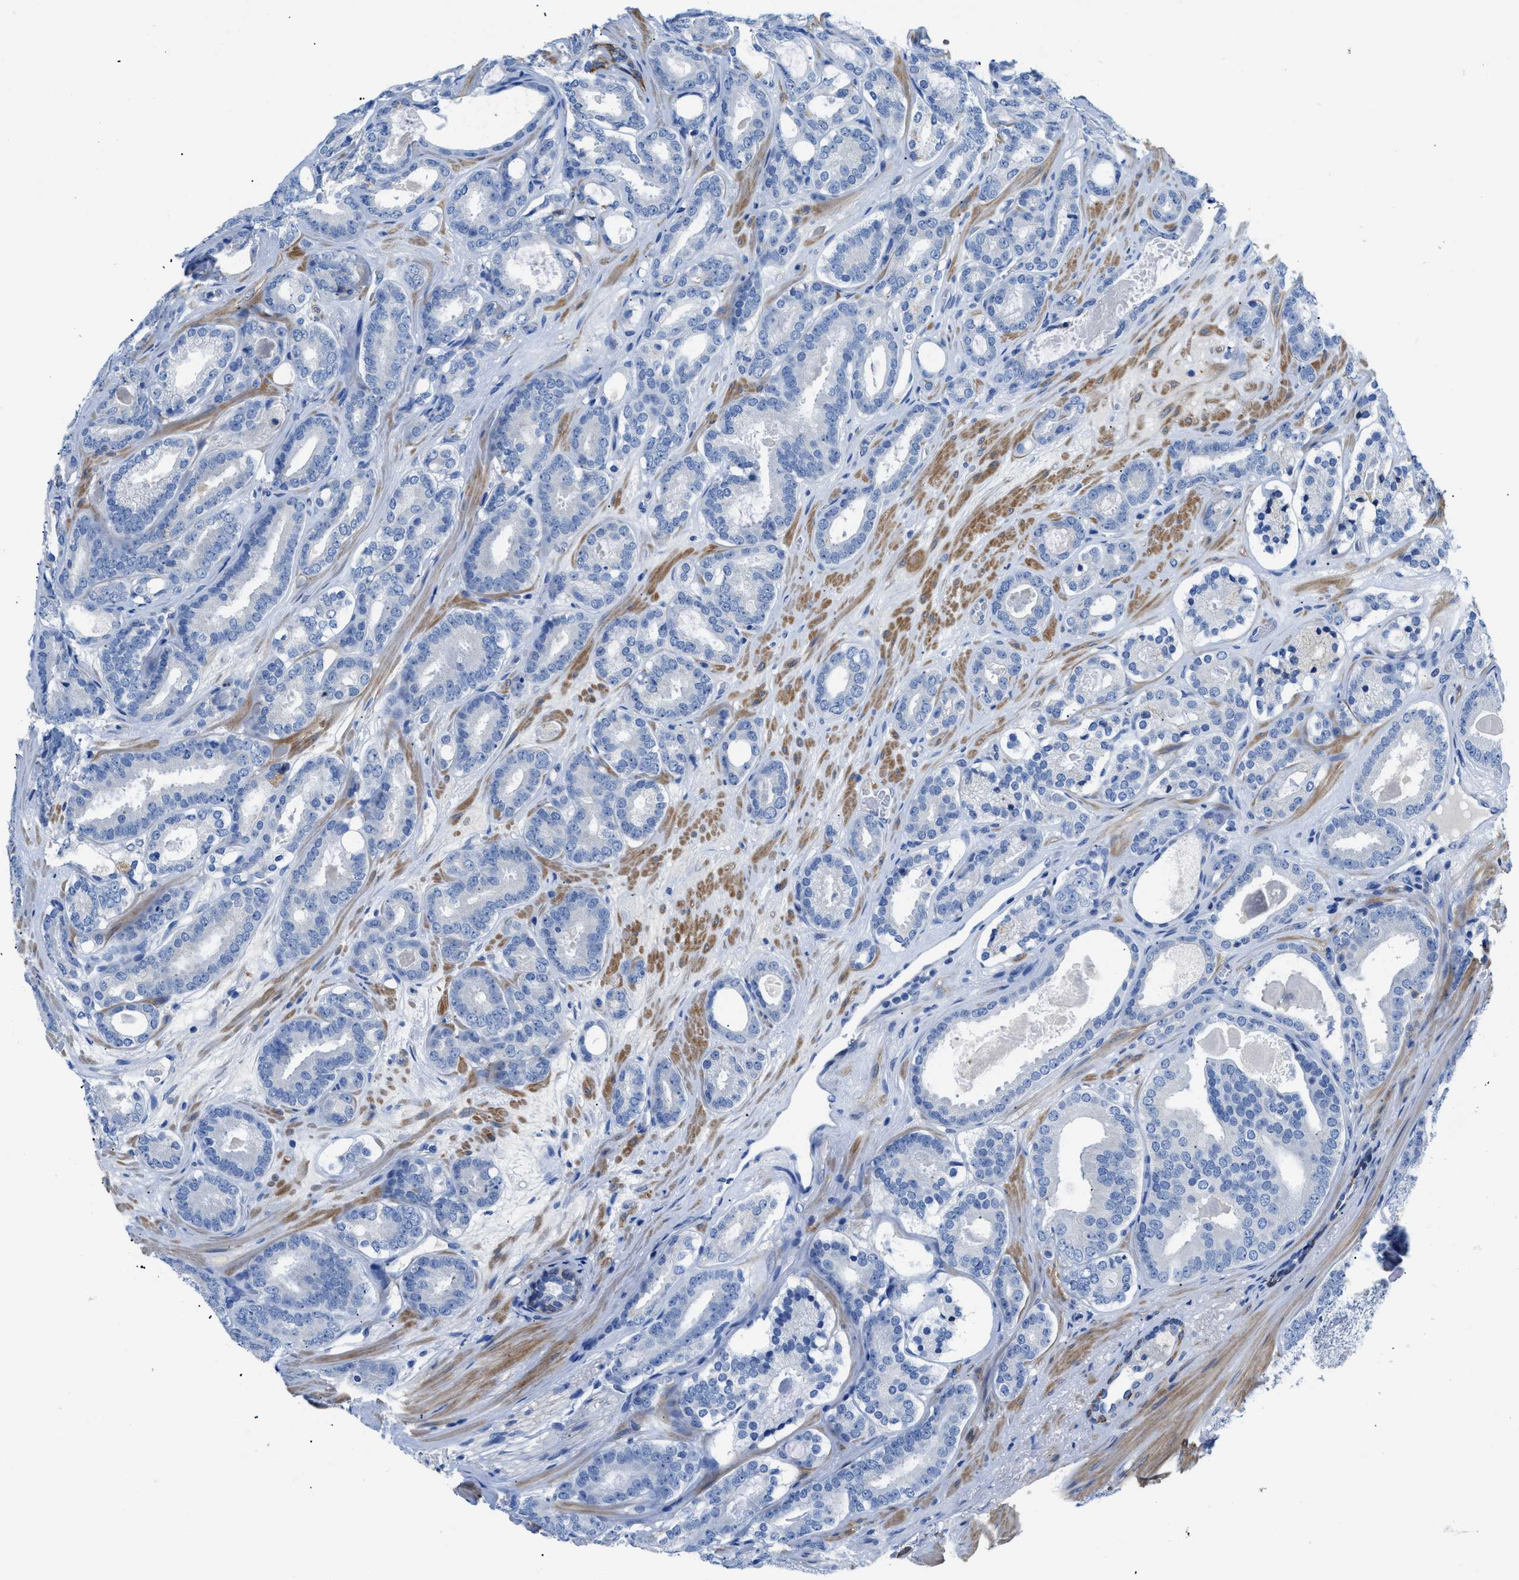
{"staining": {"intensity": "negative", "quantity": "none", "location": "none"}, "tissue": "prostate cancer", "cell_type": "Tumor cells", "image_type": "cancer", "snomed": [{"axis": "morphology", "description": "Adenocarcinoma, High grade"}, {"axis": "topography", "description": "Prostate"}], "caption": "IHC image of human prostate cancer (adenocarcinoma (high-grade)) stained for a protein (brown), which demonstrates no expression in tumor cells.", "gene": "SLC10A6", "patient": {"sex": "male", "age": 60}}